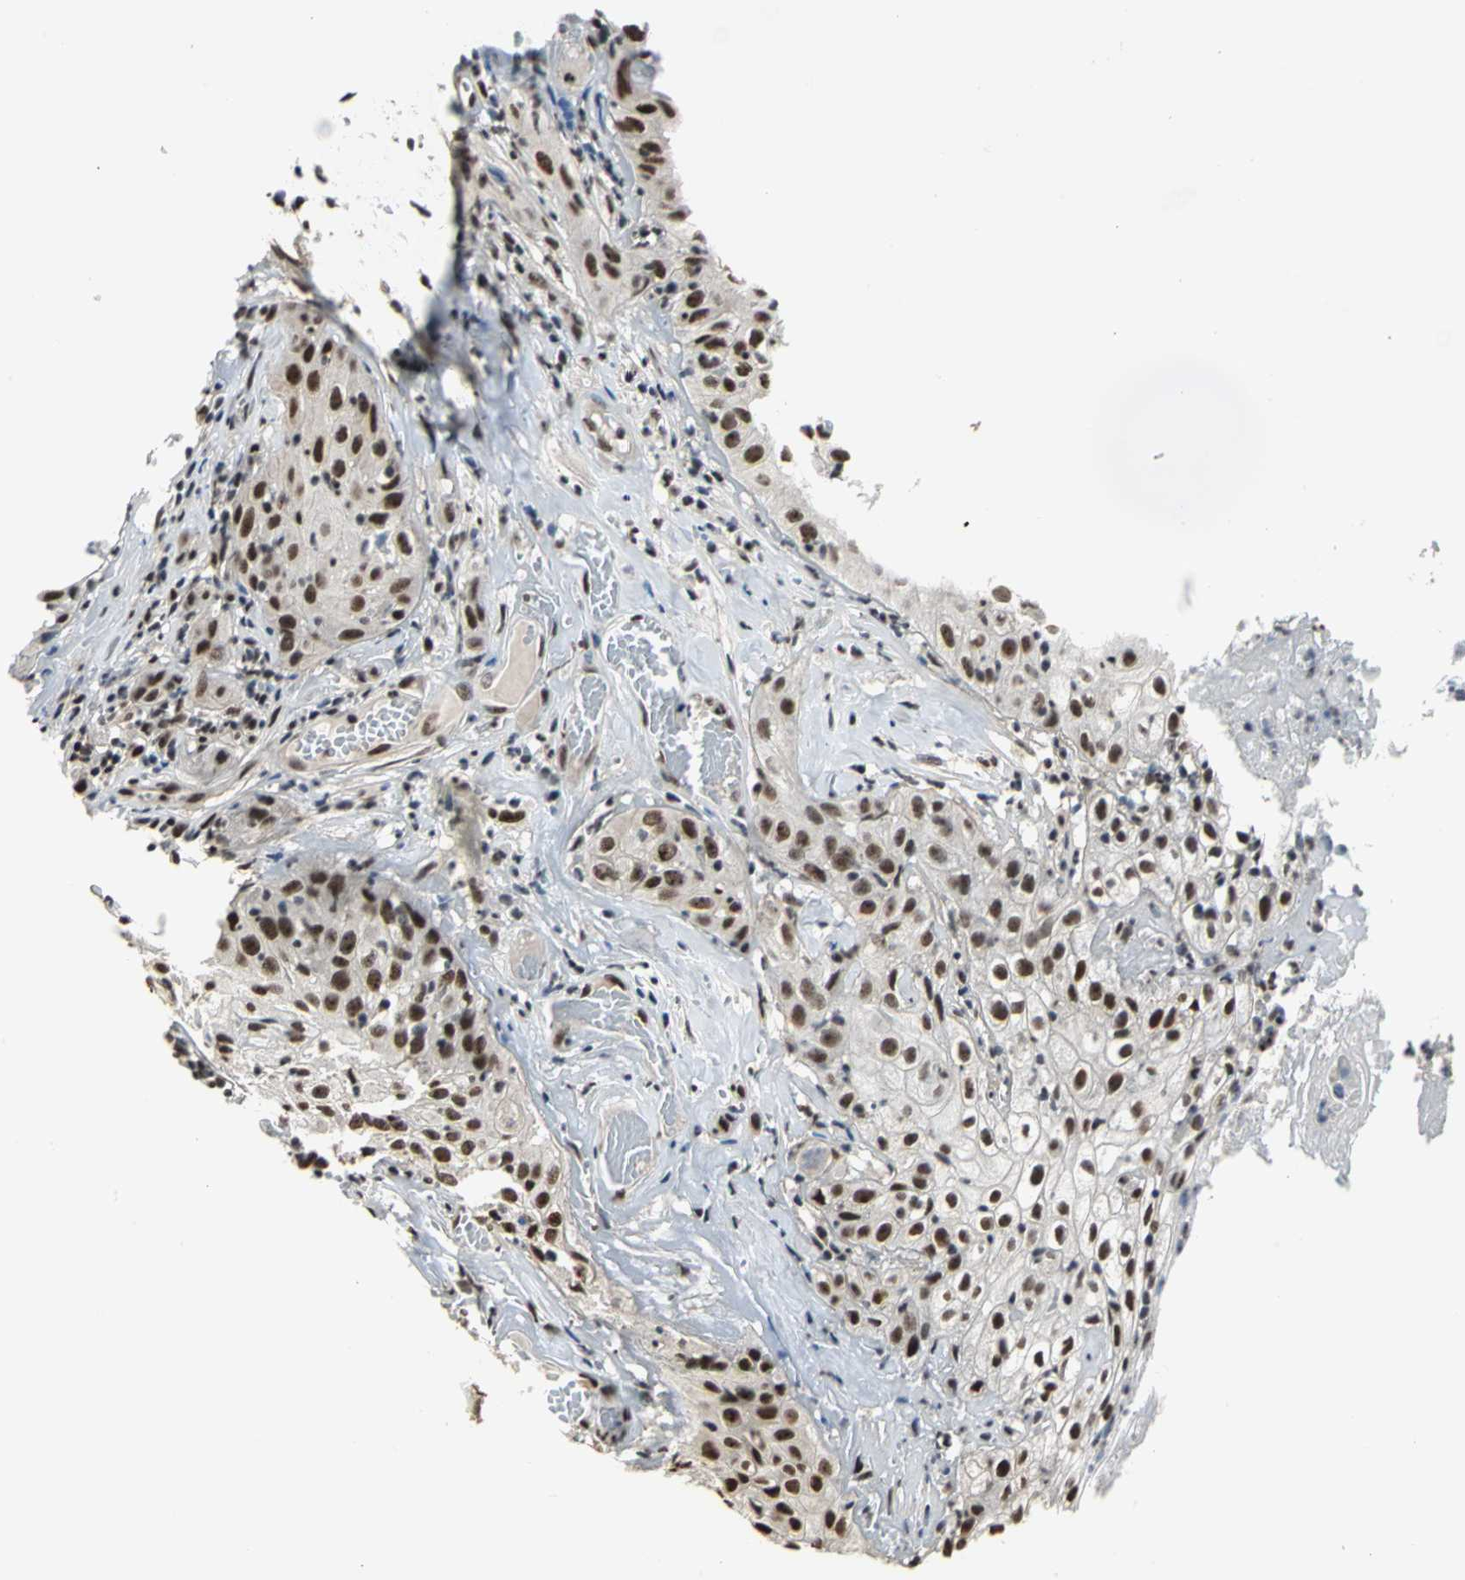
{"staining": {"intensity": "strong", "quantity": ">75%", "location": "nuclear"}, "tissue": "skin cancer", "cell_type": "Tumor cells", "image_type": "cancer", "snomed": [{"axis": "morphology", "description": "Squamous cell carcinoma, NOS"}, {"axis": "topography", "description": "Skin"}], "caption": "This micrograph demonstrates IHC staining of human skin cancer (squamous cell carcinoma), with high strong nuclear expression in approximately >75% of tumor cells.", "gene": "CCDC88C", "patient": {"sex": "male", "age": 65}}